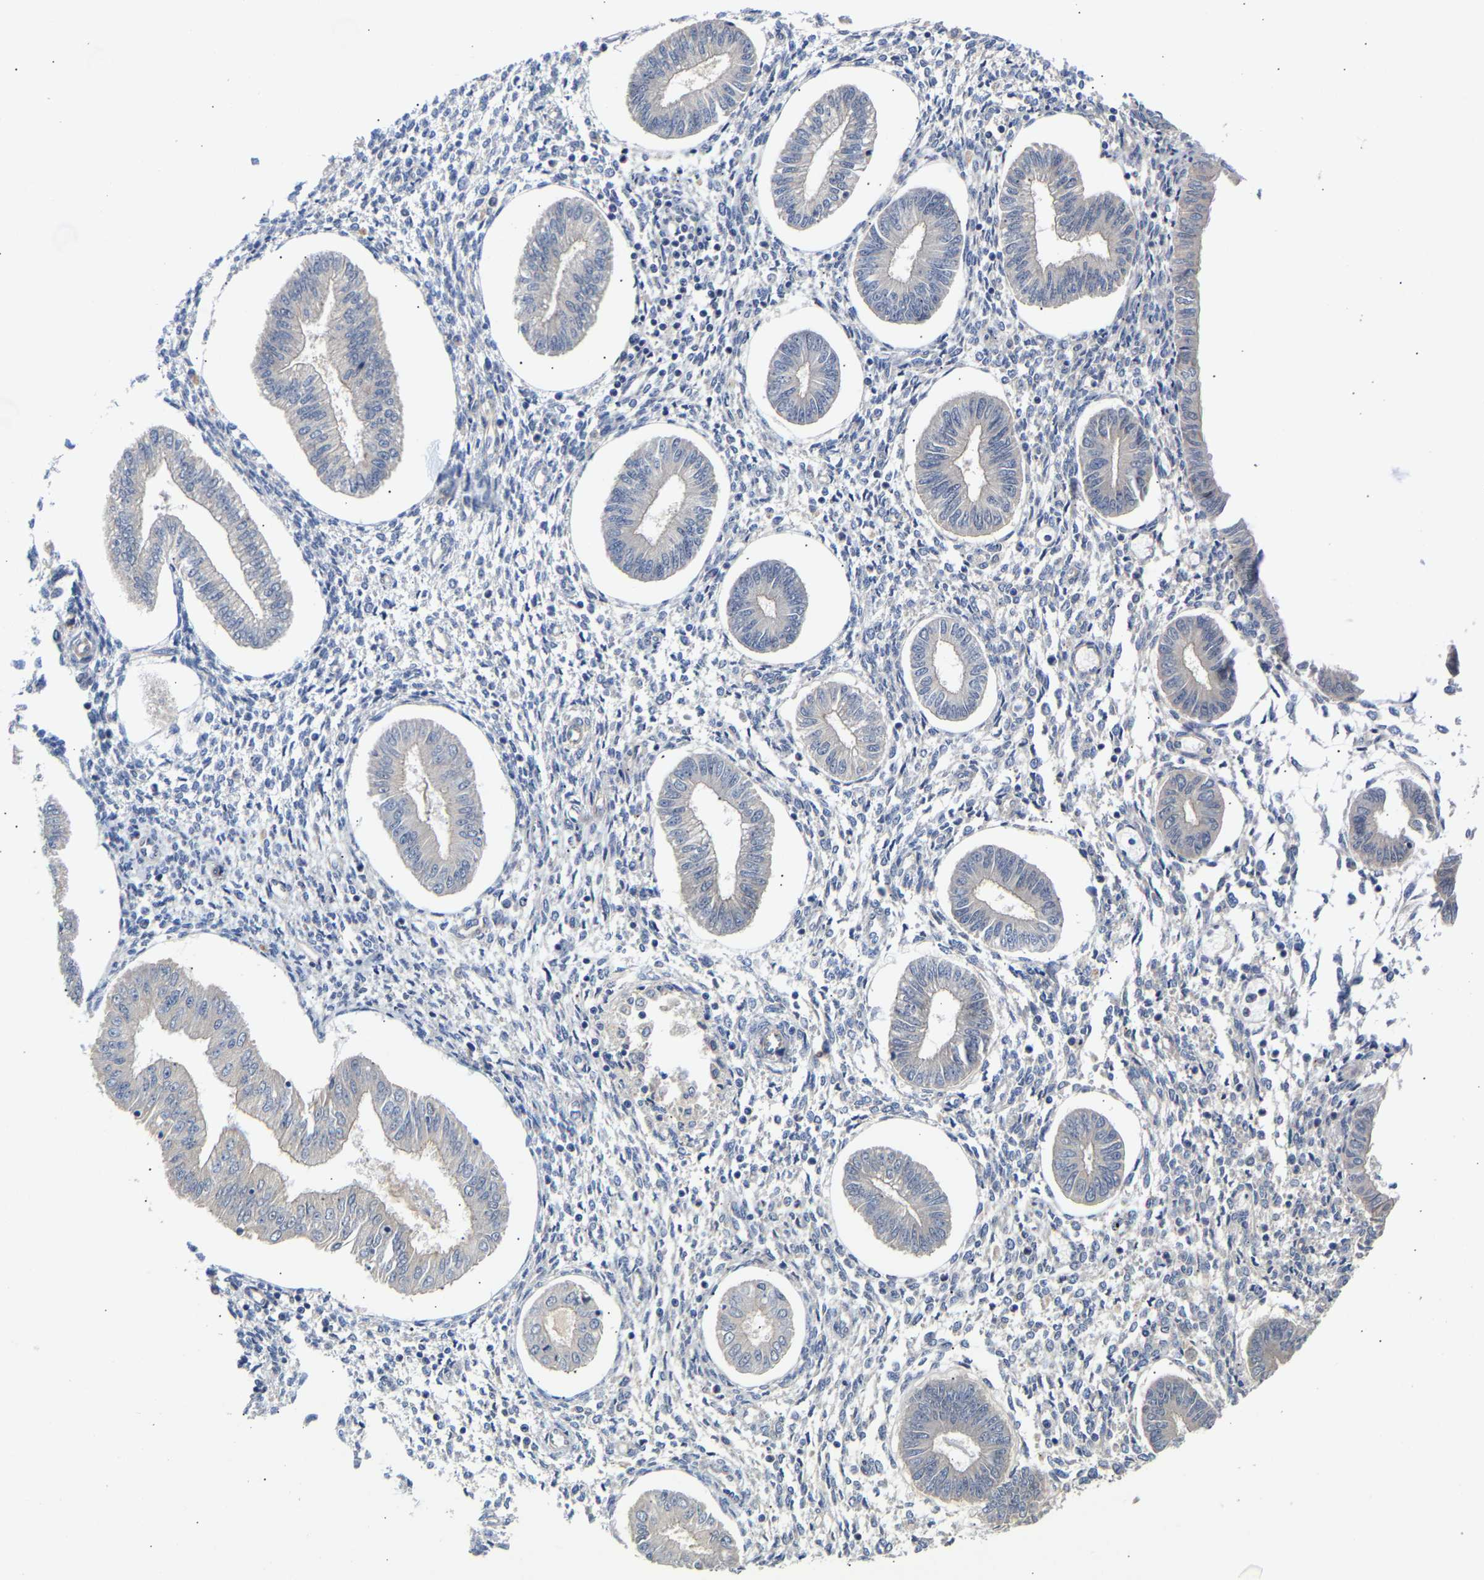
{"staining": {"intensity": "weak", "quantity": "25%-75%", "location": "cytoplasmic/membranous"}, "tissue": "endometrium", "cell_type": "Cells in endometrial stroma", "image_type": "normal", "snomed": [{"axis": "morphology", "description": "Normal tissue, NOS"}, {"axis": "topography", "description": "Endometrium"}], "caption": "Immunohistochemical staining of normal endometrium exhibits 25%-75% levels of weak cytoplasmic/membranous protein staining in about 25%-75% of cells in endometrial stroma.", "gene": "KASH5", "patient": {"sex": "female", "age": 50}}